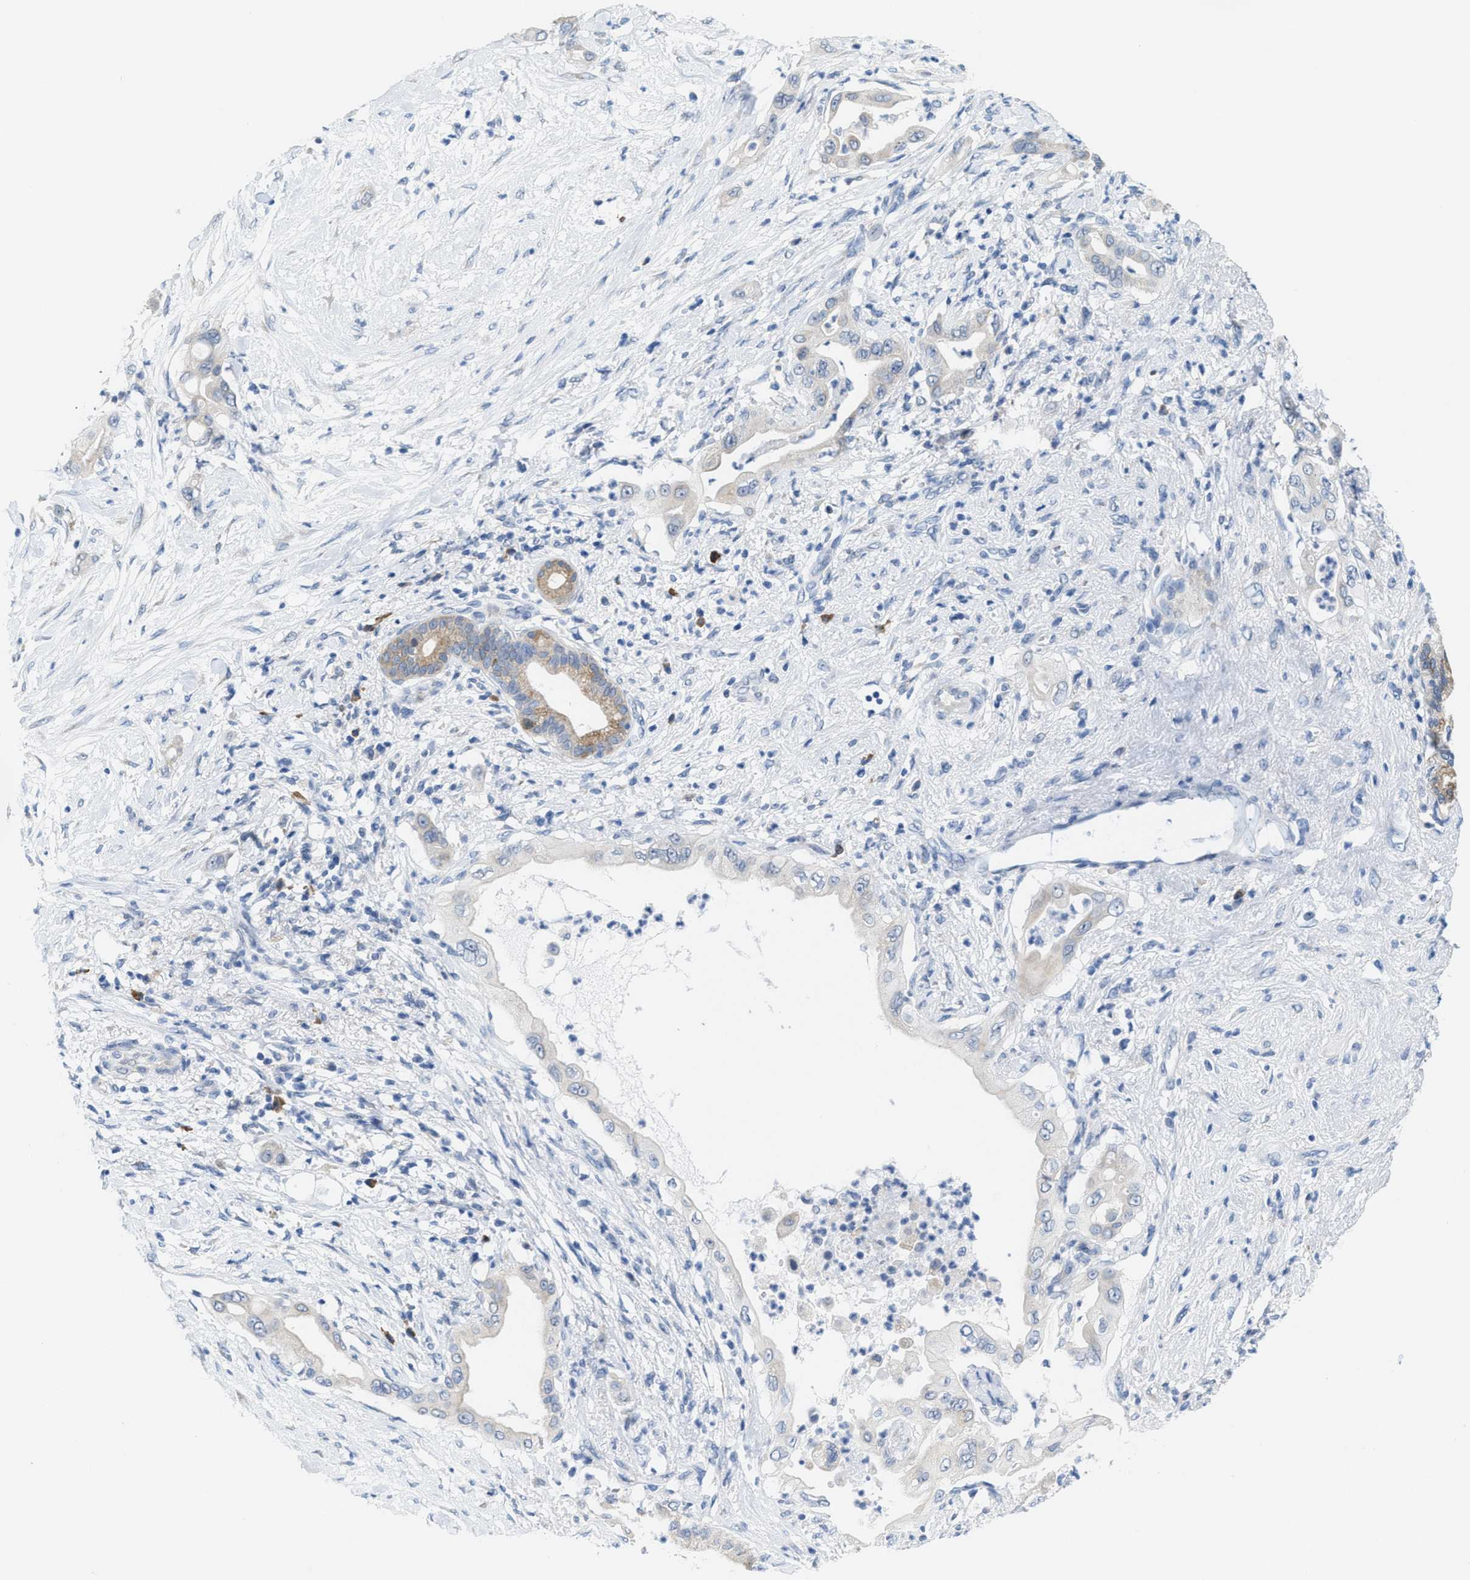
{"staining": {"intensity": "moderate", "quantity": "<25%", "location": "cytoplasmic/membranous"}, "tissue": "pancreatic cancer", "cell_type": "Tumor cells", "image_type": "cancer", "snomed": [{"axis": "morphology", "description": "Adenocarcinoma, NOS"}, {"axis": "topography", "description": "Pancreas"}], "caption": "DAB immunohistochemical staining of human adenocarcinoma (pancreatic) demonstrates moderate cytoplasmic/membranous protein positivity in about <25% of tumor cells.", "gene": "KIFC3", "patient": {"sex": "male", "age": 59}}